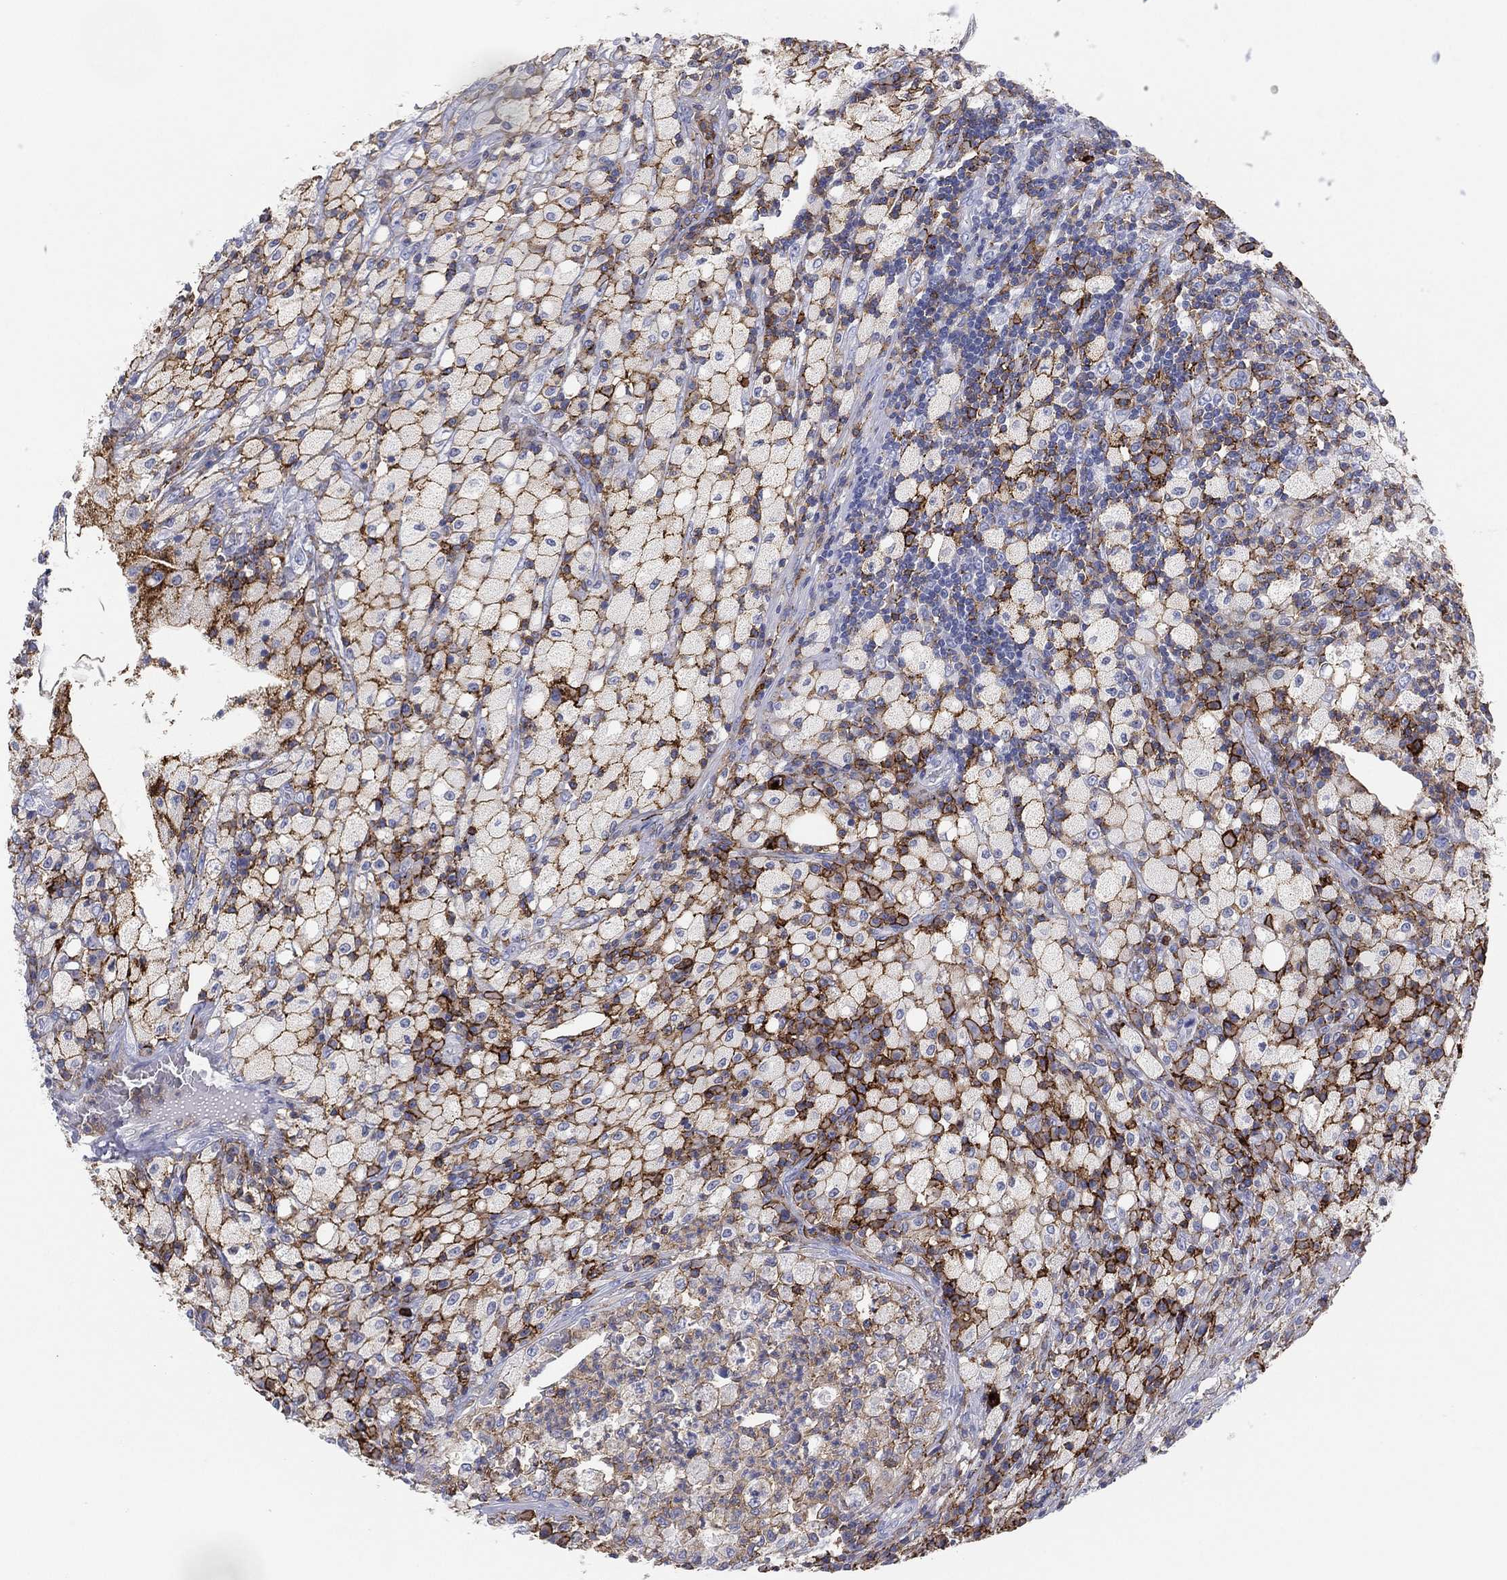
{"staining": {"intensity": "moderate", "quantity": ">75%", "location": "cytoplasmic/membranous"}, "tissue": "testis cancer", "cell_type": "Tumor cells", "image_type": "cancer", "snomed": [{"axis": "morphology", "description": "Necrosis, NOS"}, {"axis": "morphology", "description": "Carcinoma, Embryonal, NOS"}, {"axis": "topography", "description": "Testis"}], "caption": "An image showing moderate cytoplasmic/membranous expression in approximately >75% of tumor cells in embryonal carcinoma (testis), as visualized by brown immunohistochemical staining.", "gene": "SELPLG", "patient": {"sex": "male", "age": 19}}